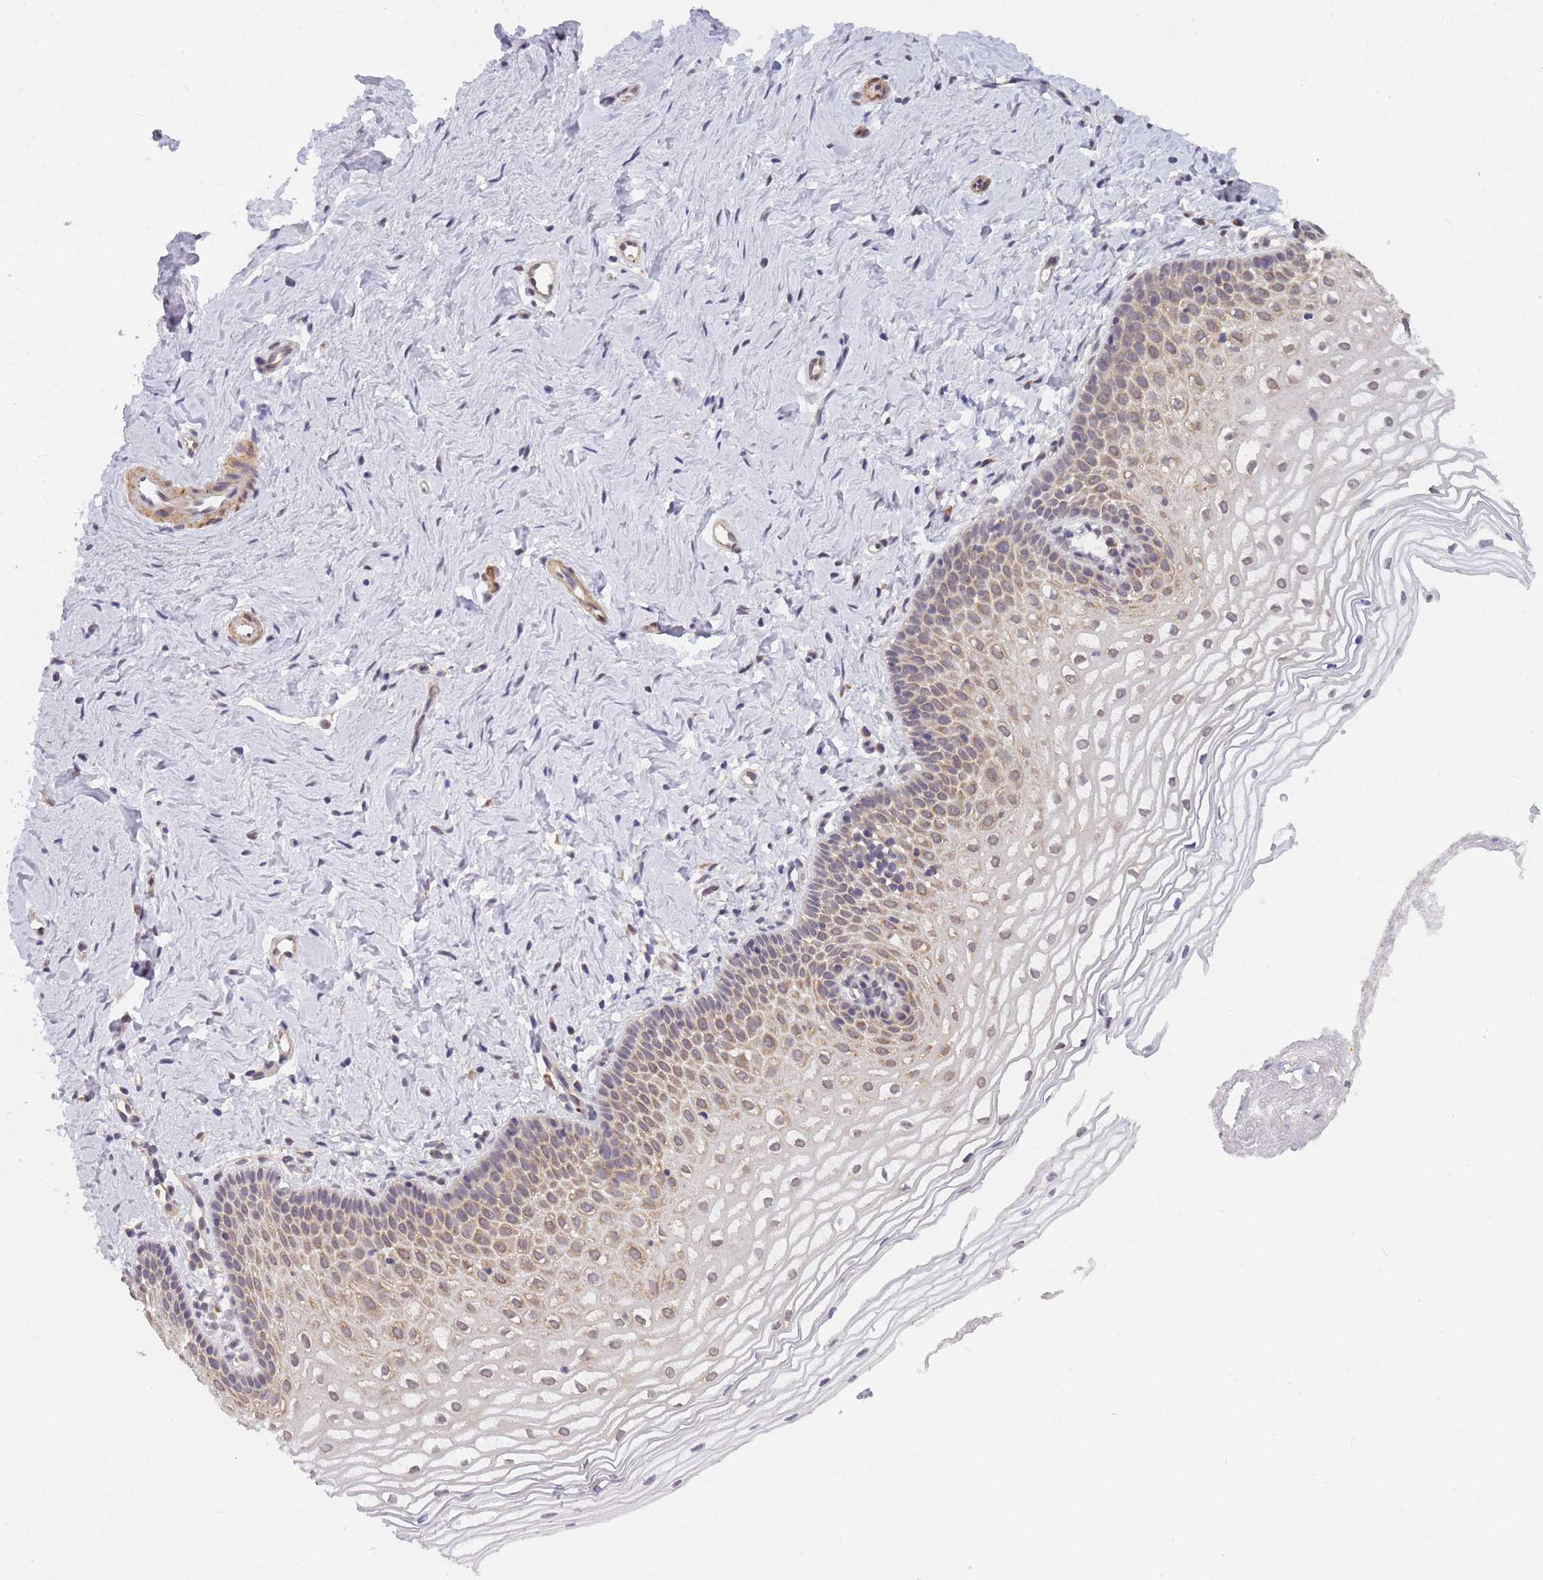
{"staining": {"intensity": "moderate", "quantity": "25%-75%", "location": "cytoplasmic/membranous"}, "tissue": "vagina", "cell_type": "Squamous epithelial cells", "image_type": "normal", "snomed": [{"axis": "morphology", "description": "Normal tissue, NOS"}, {"axis": "topography", "description": "Vagina"}], "caption": "Immunohistochemistry of benign vagina displays medium levels of moderate cytoplasmic/membranous expression in approximately 25%-75% of squamous epithelial cells. The staining was performed using DAB, with brown indicating positive protein expression. Nuclei are stained blue with hematoxylin.", "gene": "ENSG00000276345", "patient": {"sex": "female", "age": 56}}